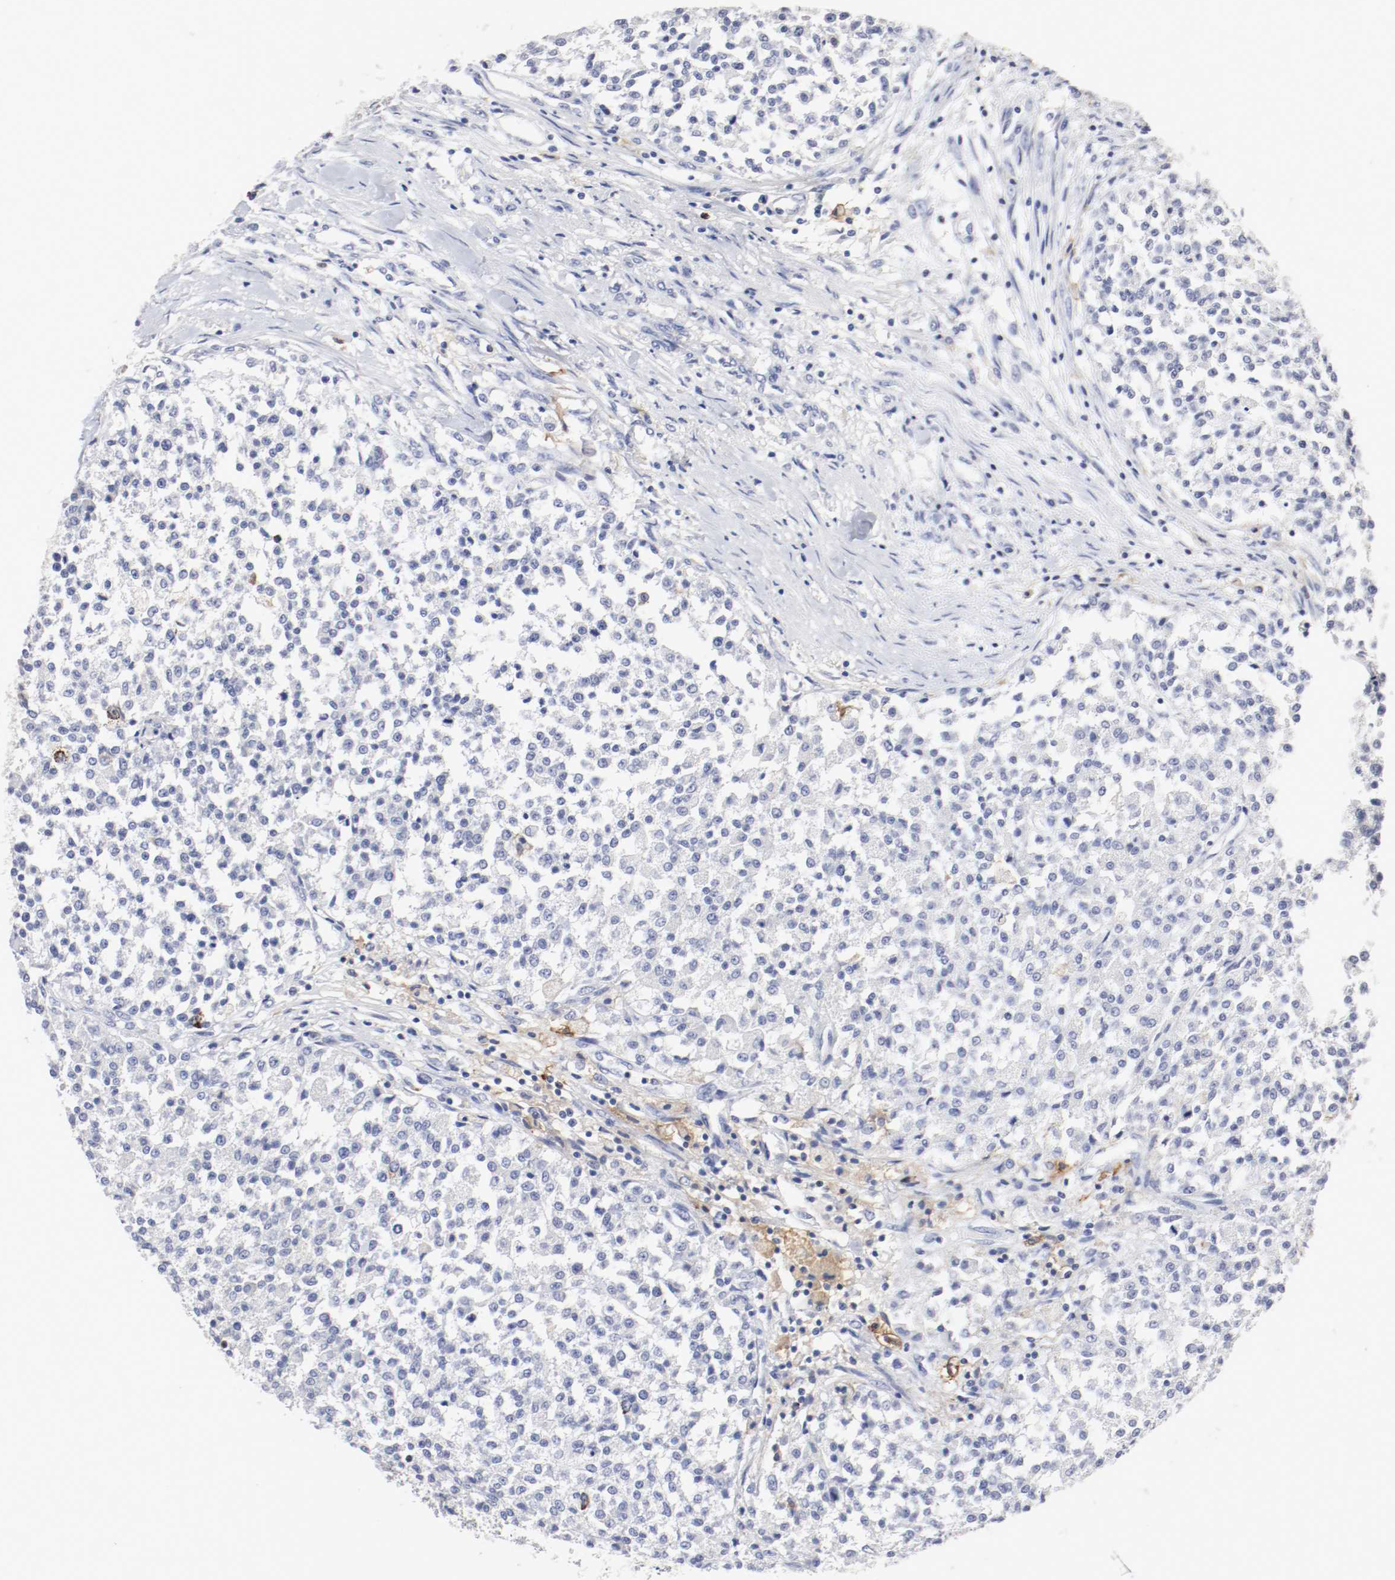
{"staining": {"intensity": "negative", "quantity": "none", "location": "none"}, "tissue": "testis cancer", "cell_type": "Tumor cells", "image_type": "cancer", "snomed": [{"axis": "morphology", "description": "Seminoma, NOS"}, {"axis": "topography", "description": "Testis"}], "caption": "Human testis cancer (seminoma) stained for a protein using immunohistochemistry (IHC) exhibits no positivity in tumor cells.", "gene": "ITGAX", "patient": {"sex": "male", "age": 59}}